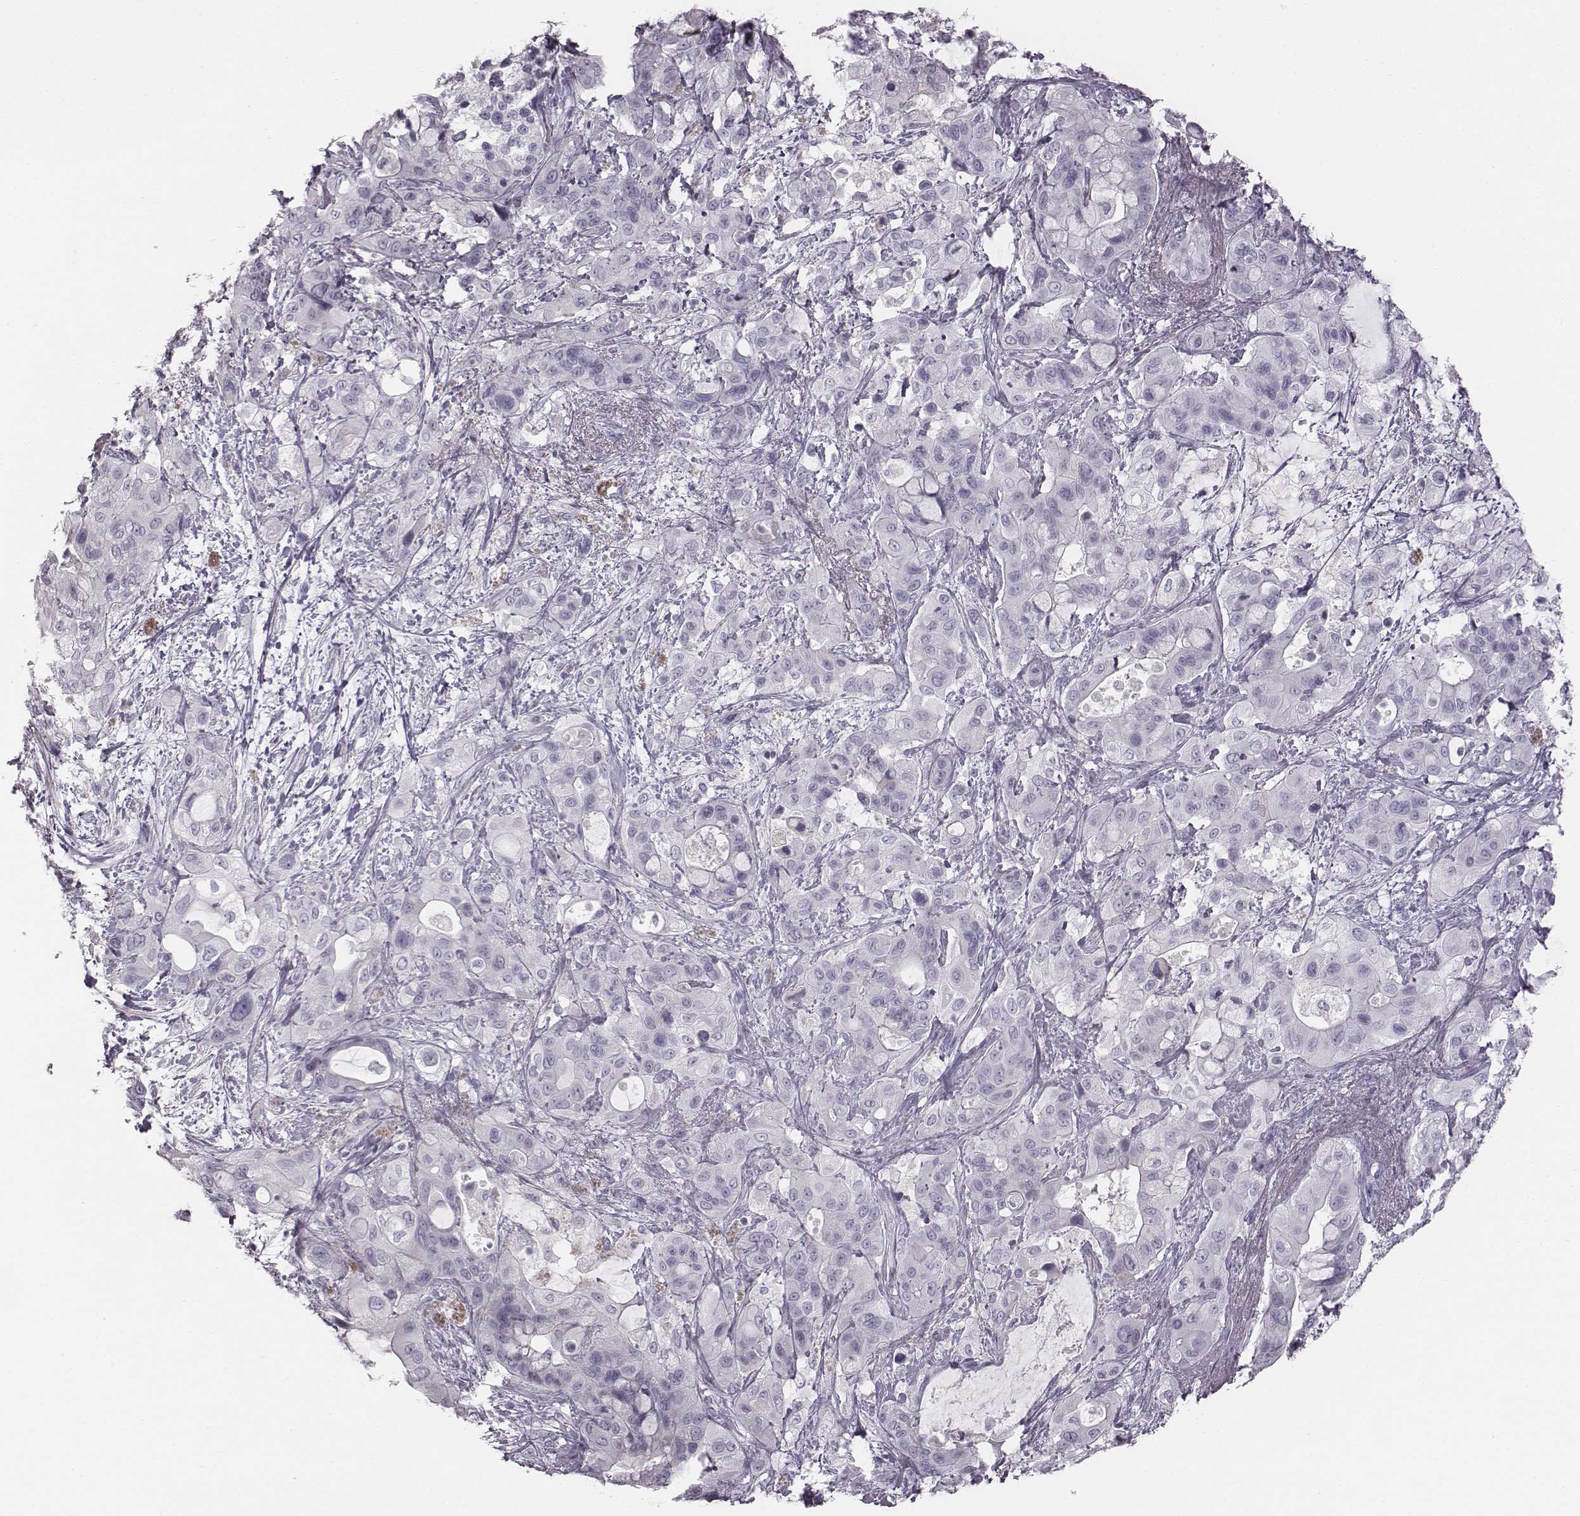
{"staining": {"intensity": "negative", "quantity": "none", "location": "none"}, "tissue": "pancreatic cancer", "cell_type": "Tumor cells", "image_type": "cancer", "snomed": [{"axis": "morphology", "description": "Adenocarcinoma, NOS"}, {"axis": "topography", "description": "Pancreas"}], "caption": "The immunohistochemistry photomicrograph has no significant staining in tumor cells of pancreatic cancer tissue. (IHC, brightfield microscopy, high magnification).", "gene": "CRISP1", "patient": {"sex": "male", "age": 71}}